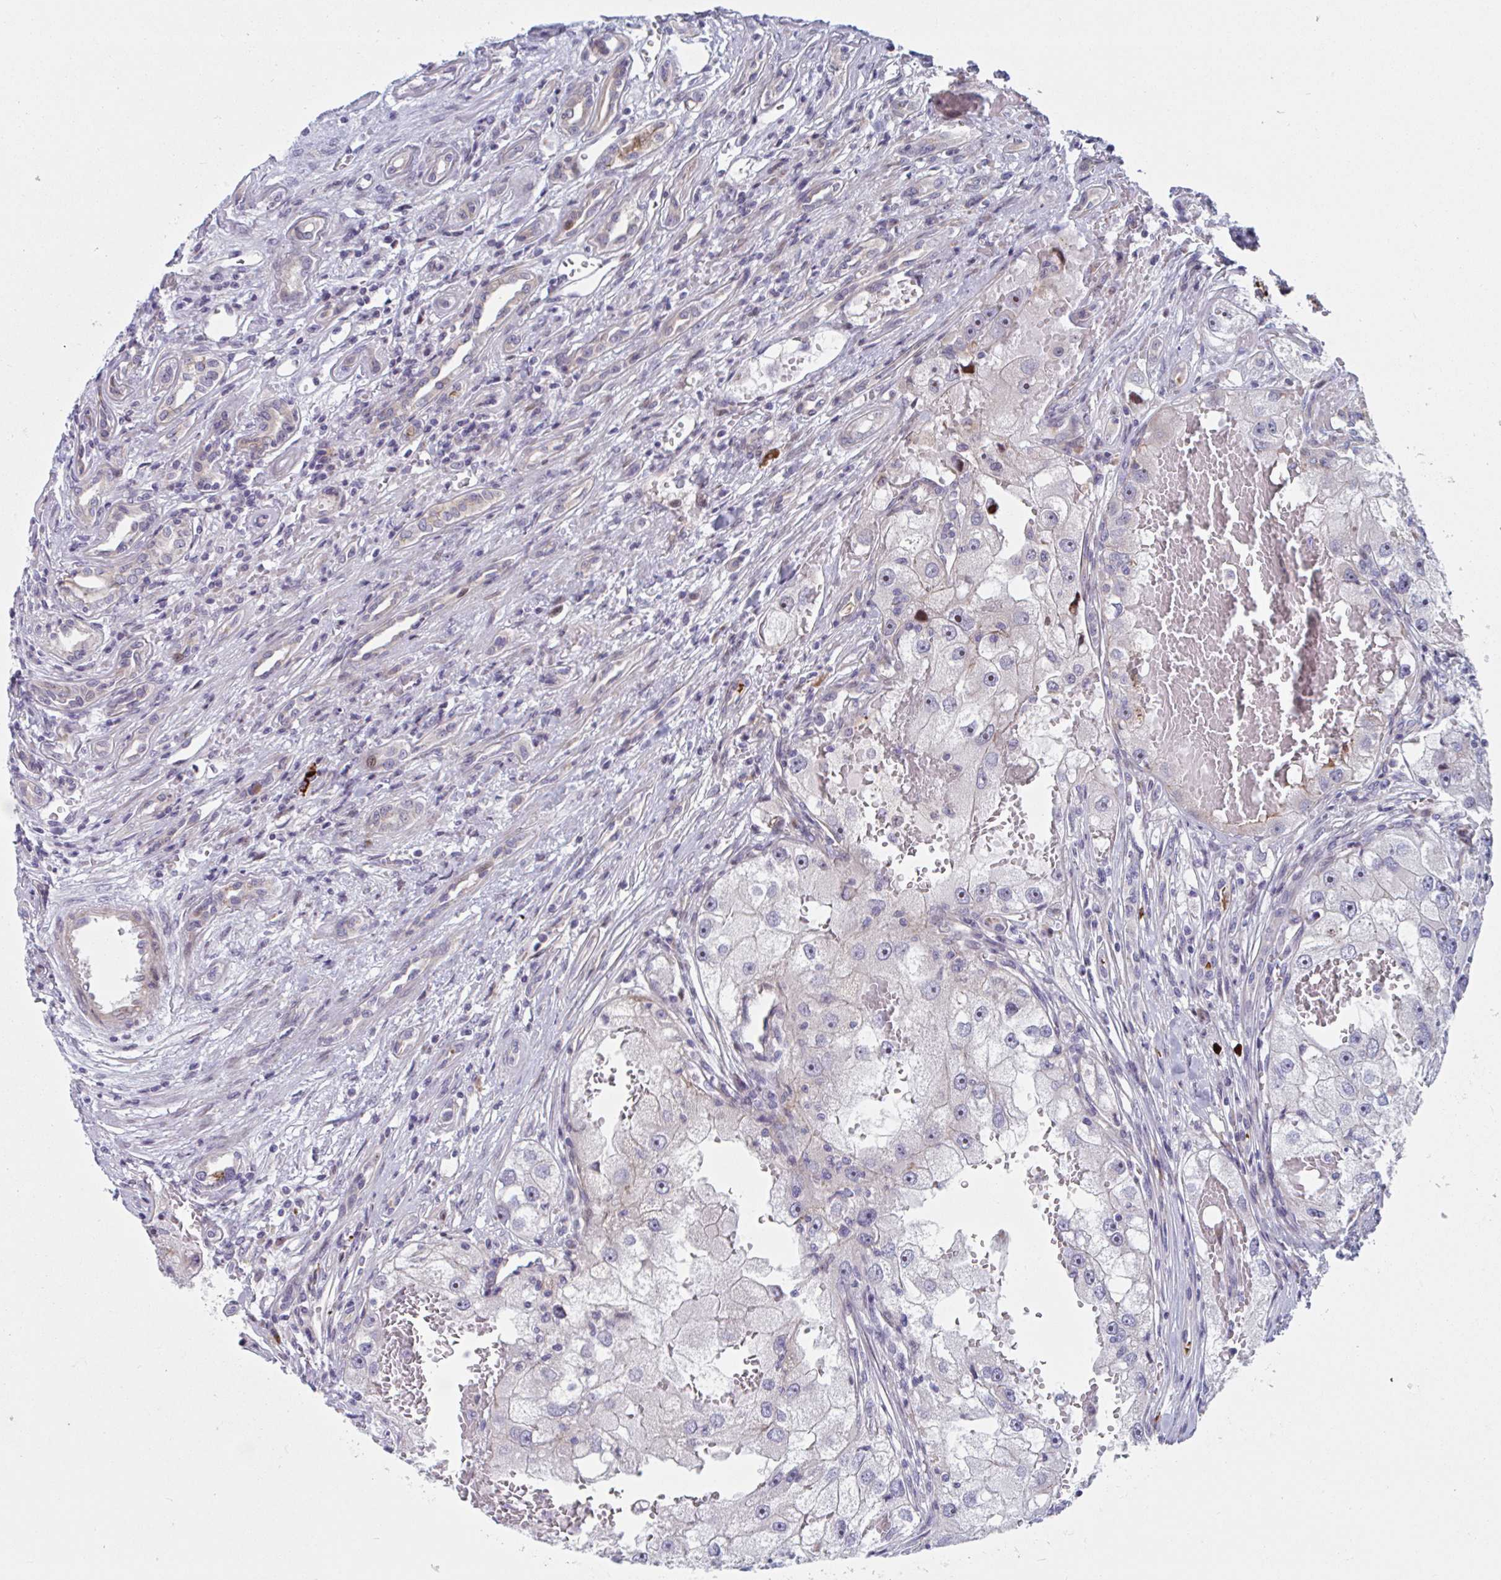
{"staining": {"intensity": "negative", "quantity": "none", "location": "none"}, "tissue": "renal cancer", "cell_type": "Tumor cells", "image_type": "cancer", "snomed": [{"axis": "morphology", "description": "Adenocarcinoma, NOS"}, {"axis": "topography", "description": "Kidney"}], "caption": "DAB (3,3'-diaminobenzidine) immunohistochemical staining of adenocarcinoma (renal) exhibits no significant expression in tumor cells.", "gene": "DUXA", "patient": {"sex": "male", "age": 63}}